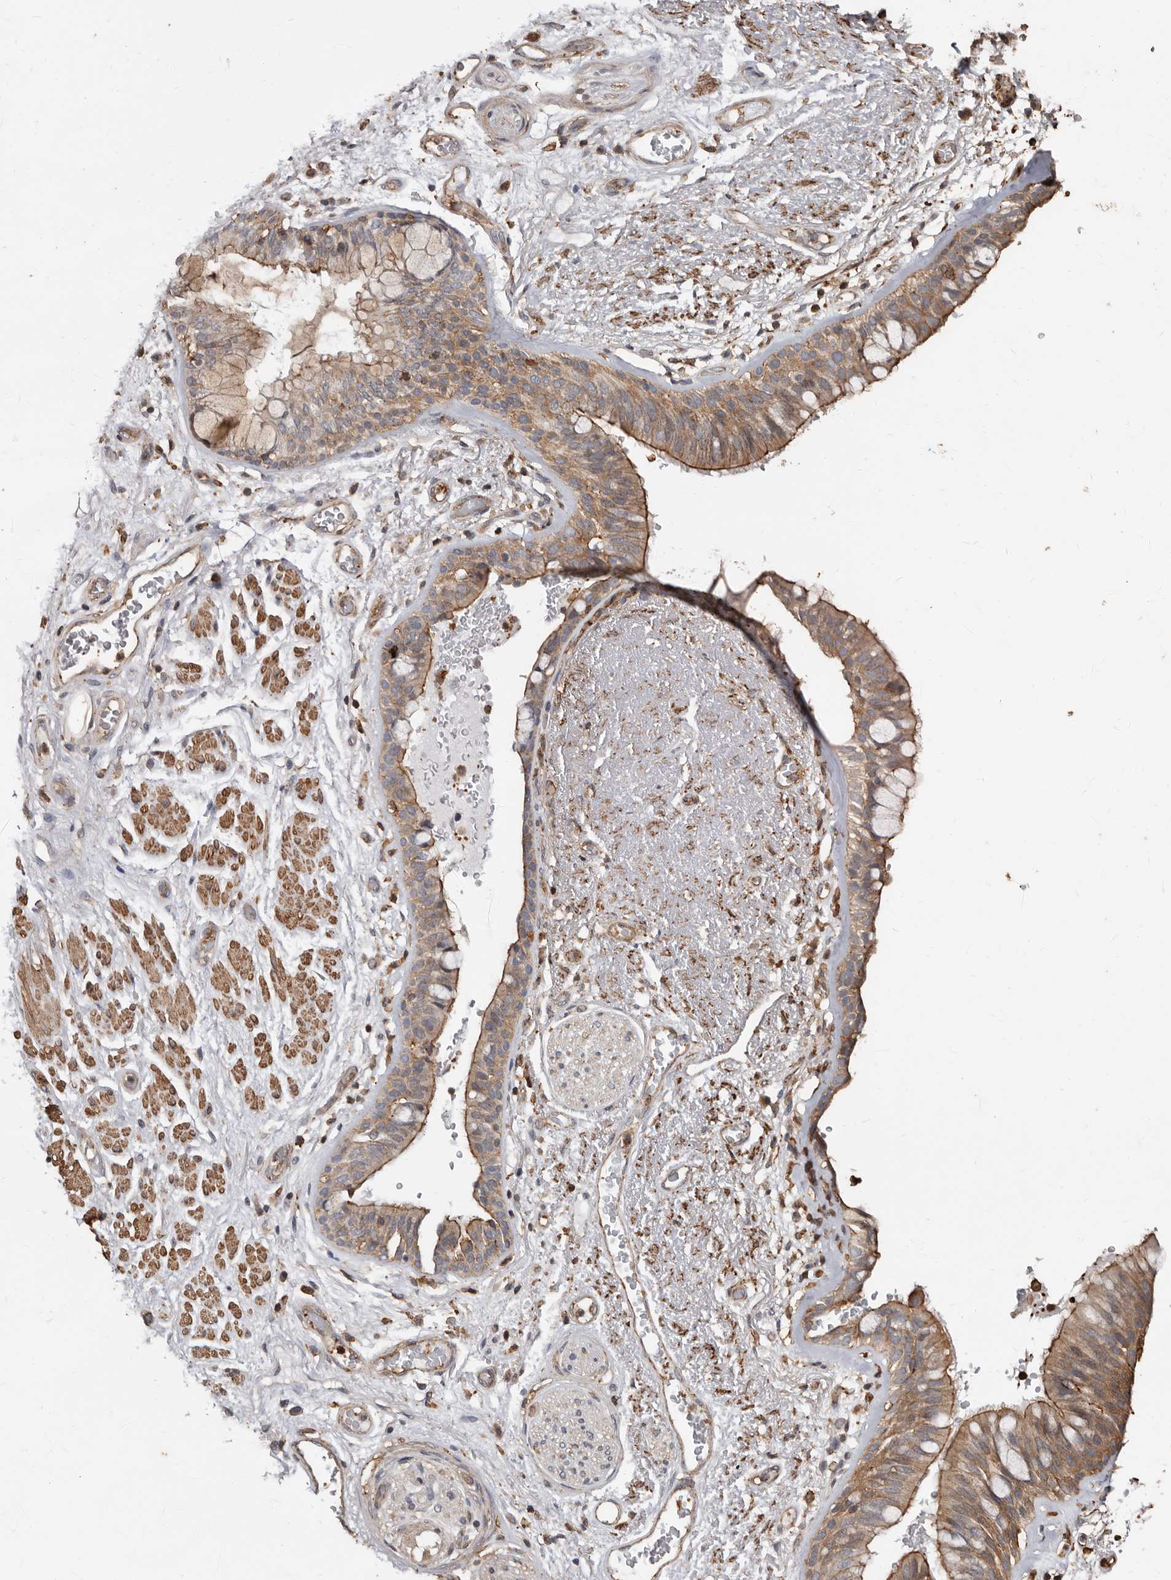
{"staining": {"intensity": "moderate", "quantity": ">75%", "location": "cytoplasmic/membranous"}, "tissue": "bronchus", "cell_type": "Respiratory epithelial cells", "image_type": "normal", "snomed": [{"axis": "morphology", "description": "Normal tissue, NOS"}, {"axis": "morphology", "description": "Squamous cell carcinoma, NOS"}, {"axis": "topography", "description": "Lymph node"}, {"axis": "topography", "description": "Bronchus"}, {"axis": "topography", "description": "Lung"}], "caption": "IHC histopathology image of benign bronchus: human bronchus stained using immunohistochemistry exhibits medium levels of moderate protein expression localized specifically in the cytoplasmic/membranous of respiratory epithelial cells, appearing as a cytoplasmic/membranous brown color.", "gene": "GSK3A", "patient": {"sex": "male", "age": 66}}